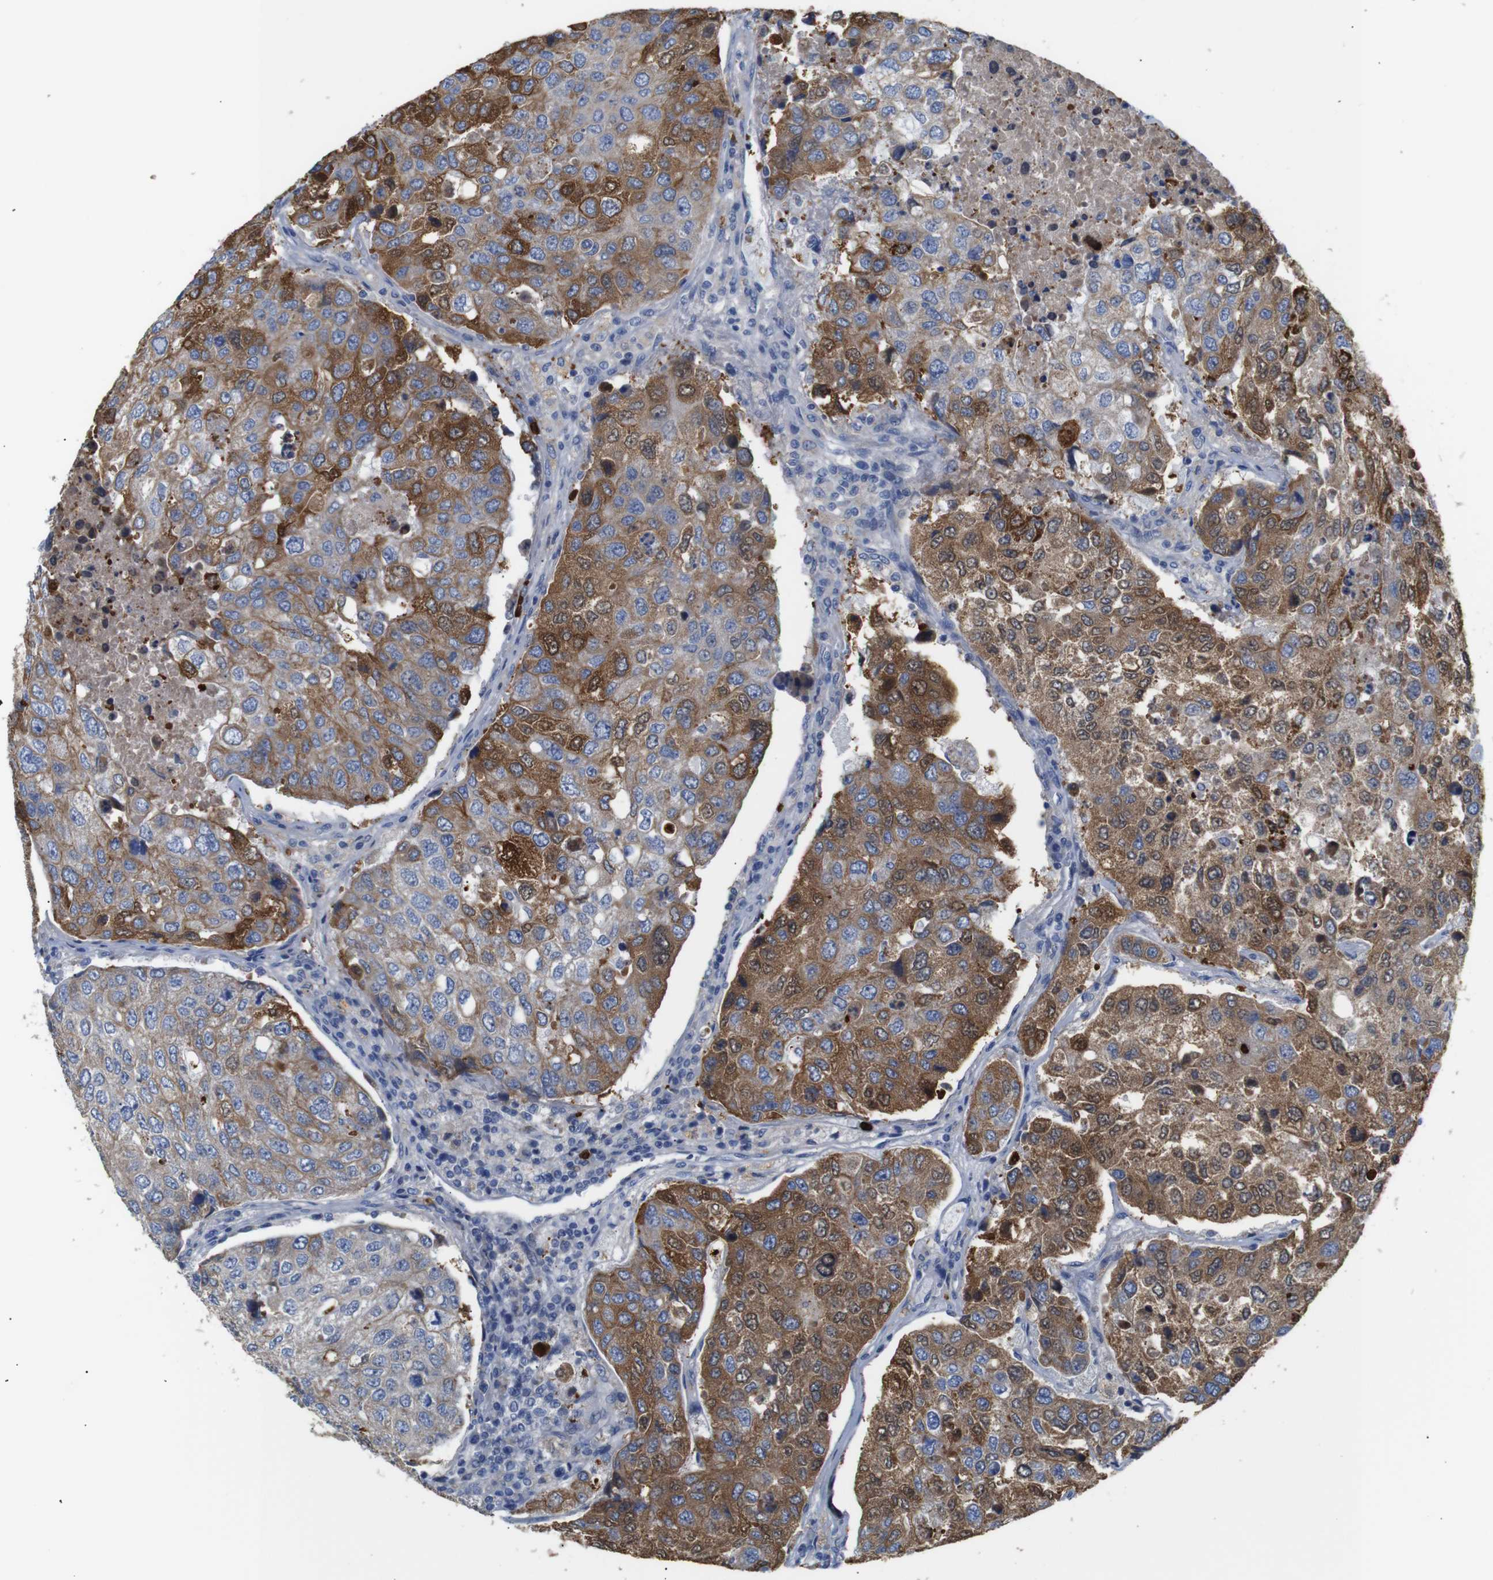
{"staining": {"intensity": "strong", "quantity": "25%-75%", "location": "cytoplasmic/membranous"}, "tissue": "urothelial cancer", "cell_type": "Tumor cells", "image_type": "cancer", "snomed": [{"axis": "morphology", "description": "Urothelial carcinoma, High grade"}, {"axis": "topography", "description": "Lymph node"}, {"axis": "topography", "description": "Urinary bladder"}], "caption": "The immunohistochemical stain shows strong cytoplasmic/membranous staining in tumor cells of urothelial carcinoma (high-grade) tissue.", "gene": "ALOX15", "patient": {"sex": "male", "age": 51}}